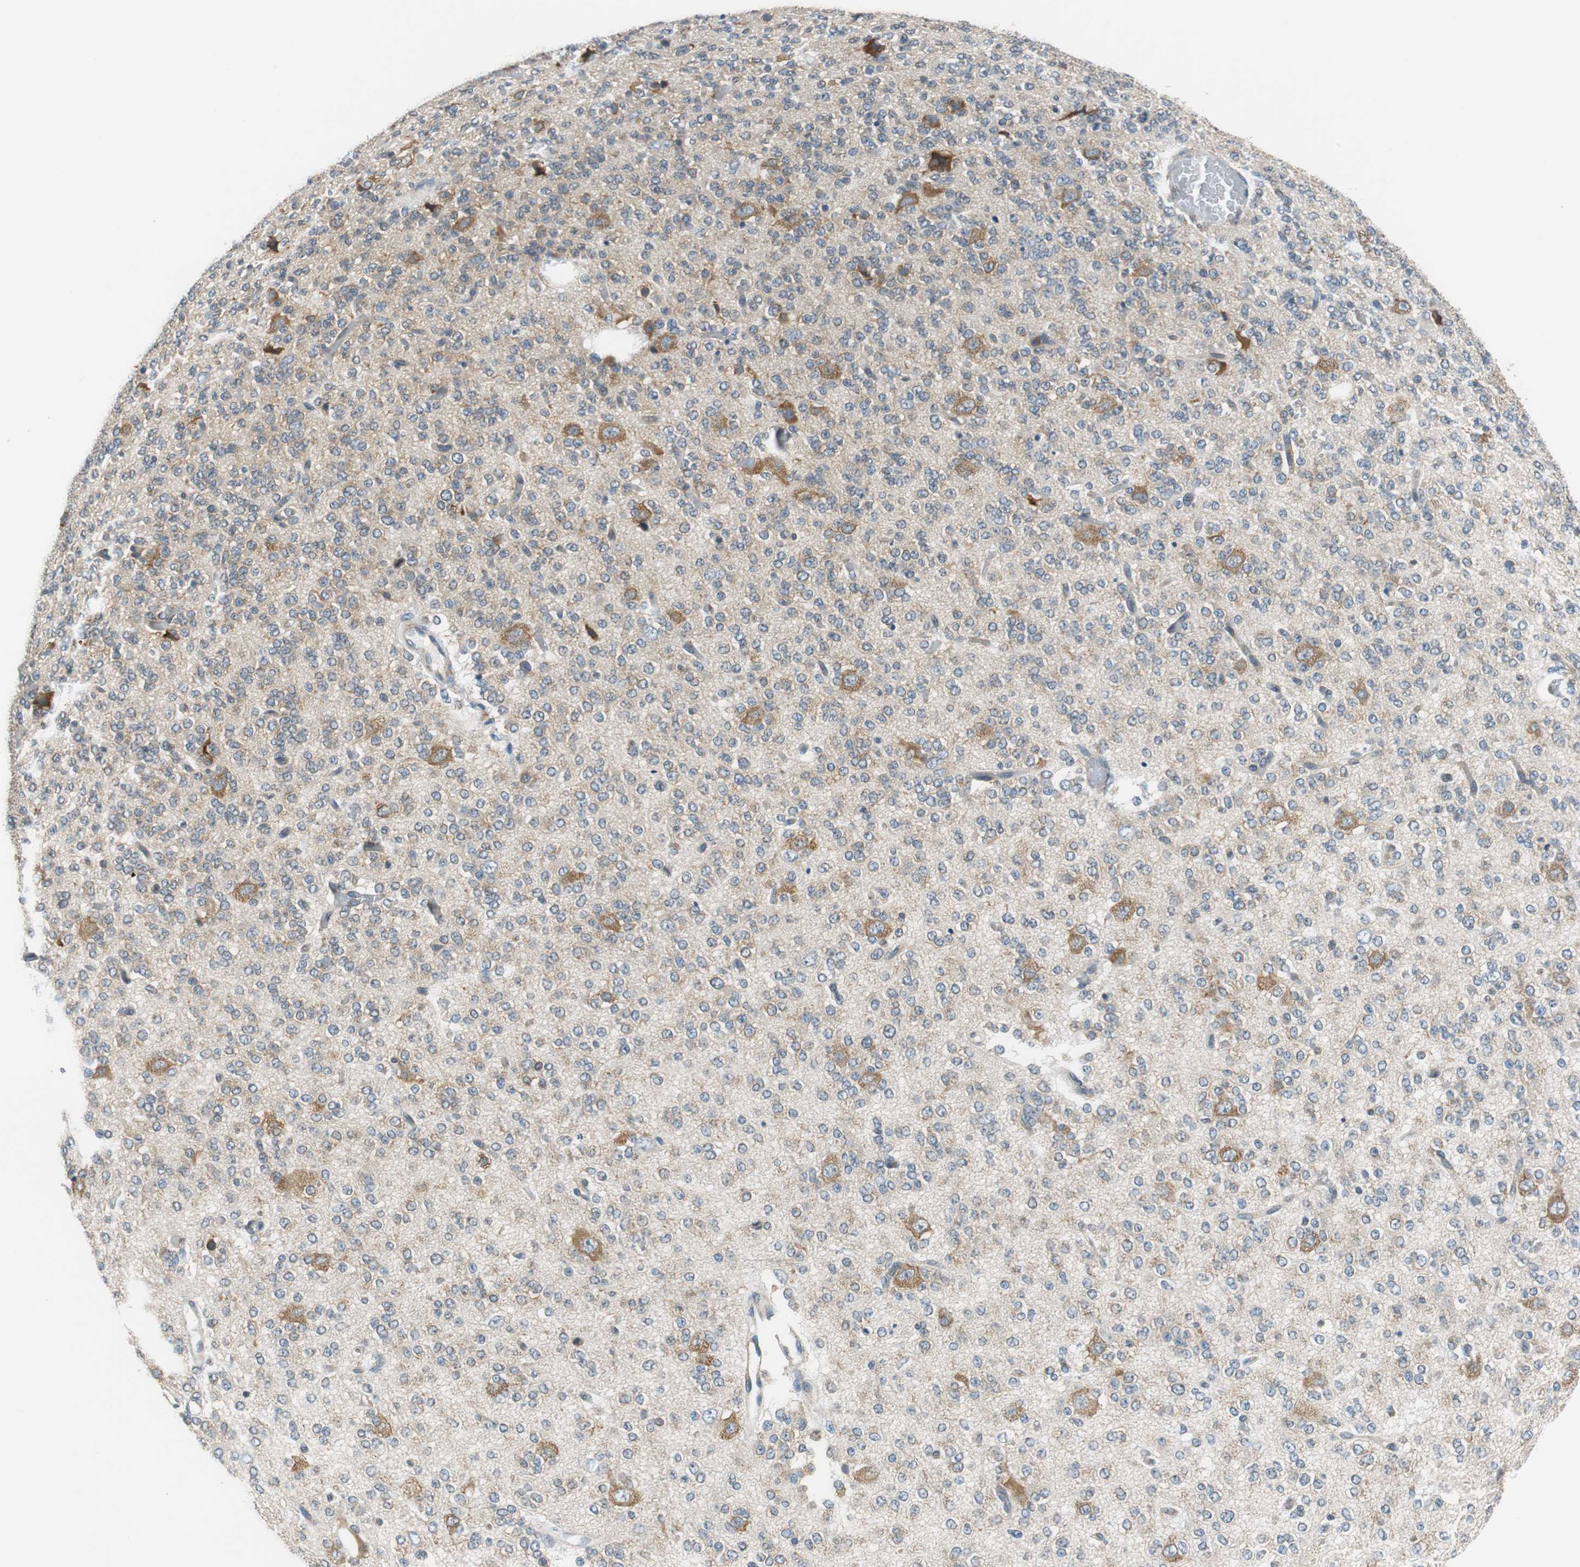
{"staining": {"intensity": "moderate", "quantity": "<25%", "location": "cytoplasmic/membranous"}, "tissue": "glioma", "cell_type": "Tumor cells", "image_type": "cancer", "snomed": [{"axis": "morphology", "description": "Glioma, malignant, Low grade"}, {"axis": "topography", "description": "Brain"}], "caption": "About <25% of tumor cells in human glioma demonstrate moderate cytoplasmic/membranous protein expression as visualized by brown immunohistochemical staining.", "gene": "CNOT3", "patient": {"sex": "male", "age": 38}}